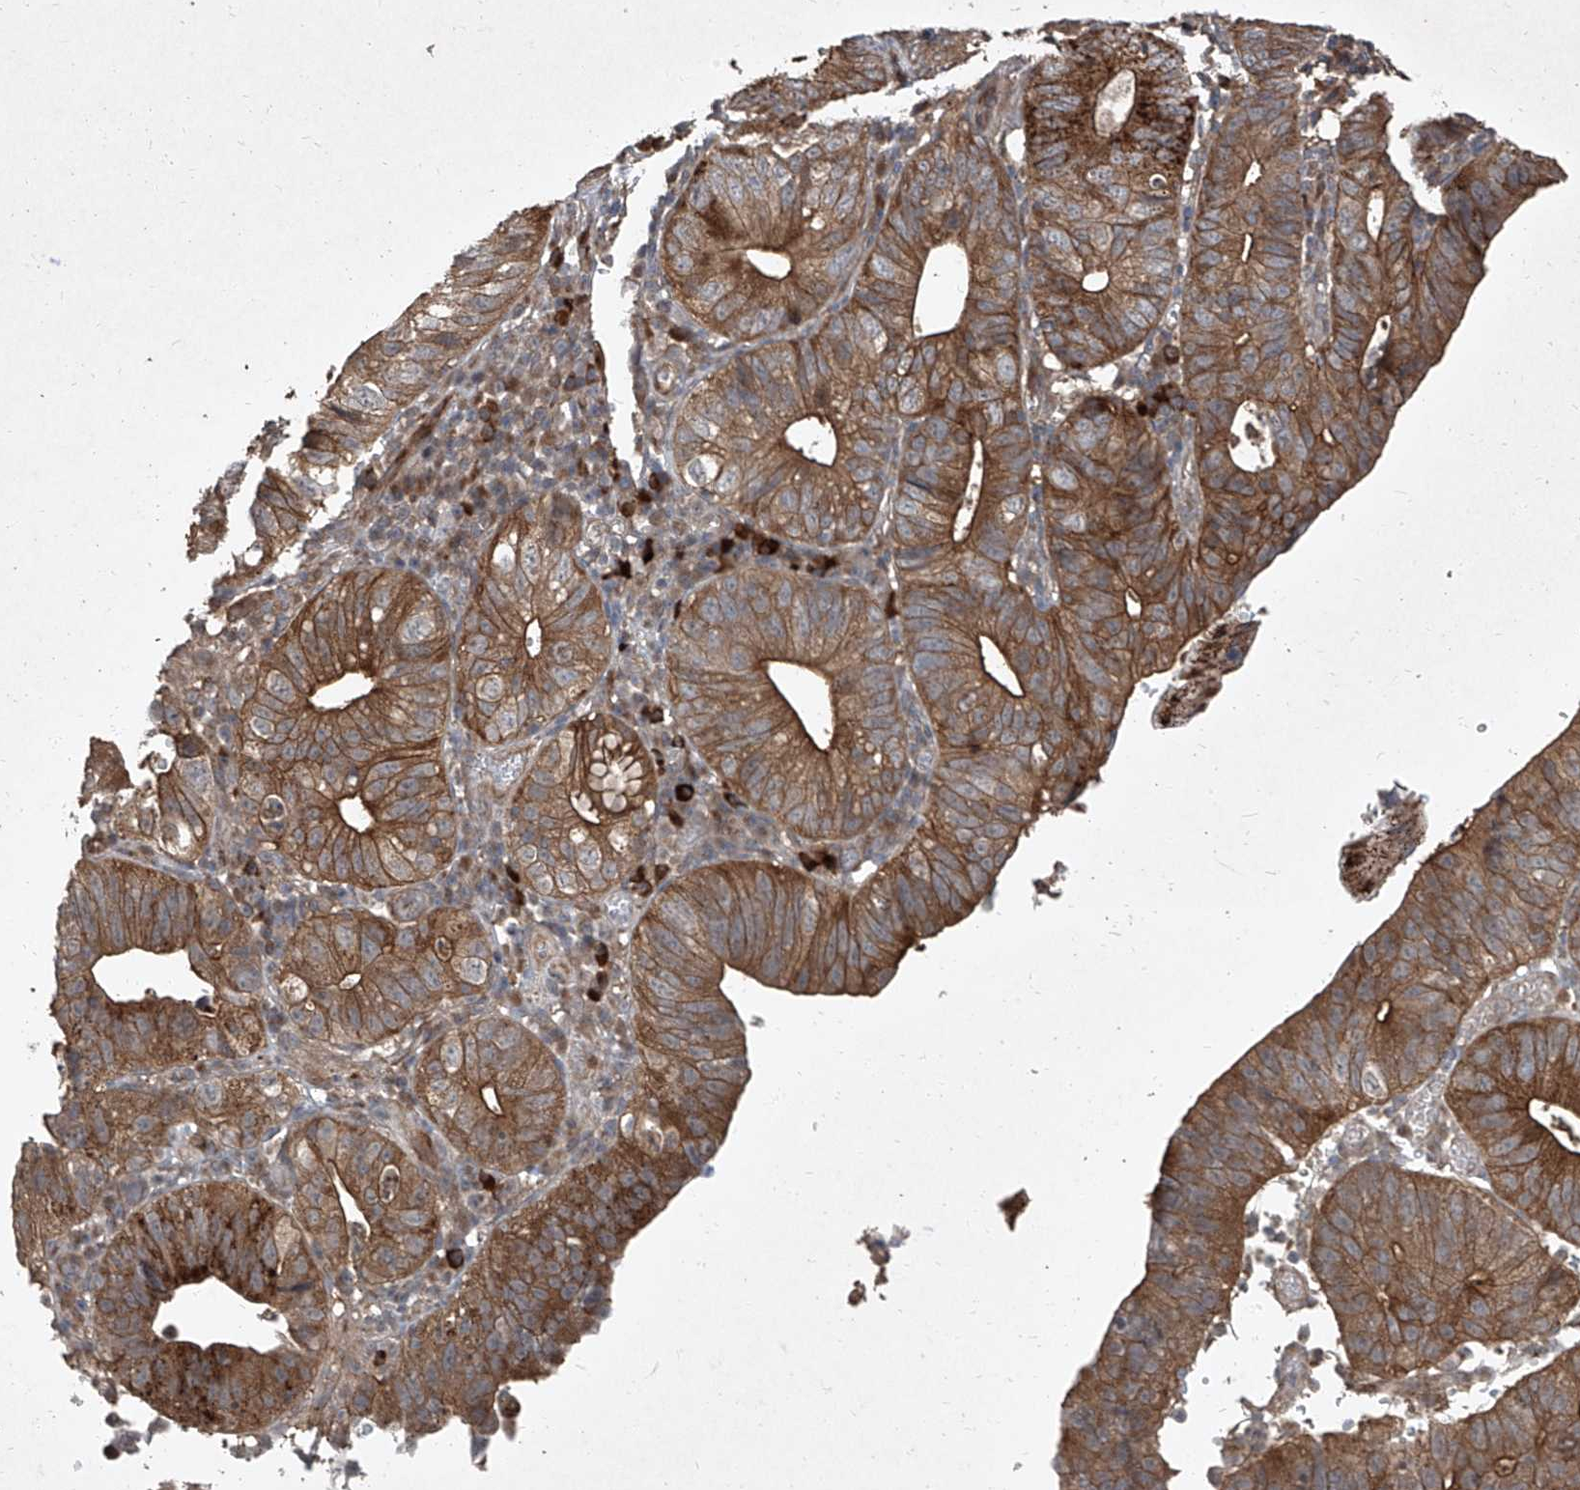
{"staining": {"intensity": "strong", "quantity": ">75%", "location": "cytoplasmic/membranous"}, "tissue": "stomach cancer", "cell_type": "Tumor cells", "image_type": "cancer", "snomed": [{"axis": "morphology", "description": "Adenocarcinoma, NOS"}, {"axis": "topography", "description": "Stomach"}], "caption": "Protein positivity by immunohistochemistry (IHC) exhibits strong cytoplasmic/membranous expression in about >75% of tumor cells in stomach adenocarcinoma. (Stains: DAB in brown, nuclei in blue, Microscopy: brightfield microscopy at high magnification).", "gene": "CCN1", "patient": {"sex": "male", "age": 59}}